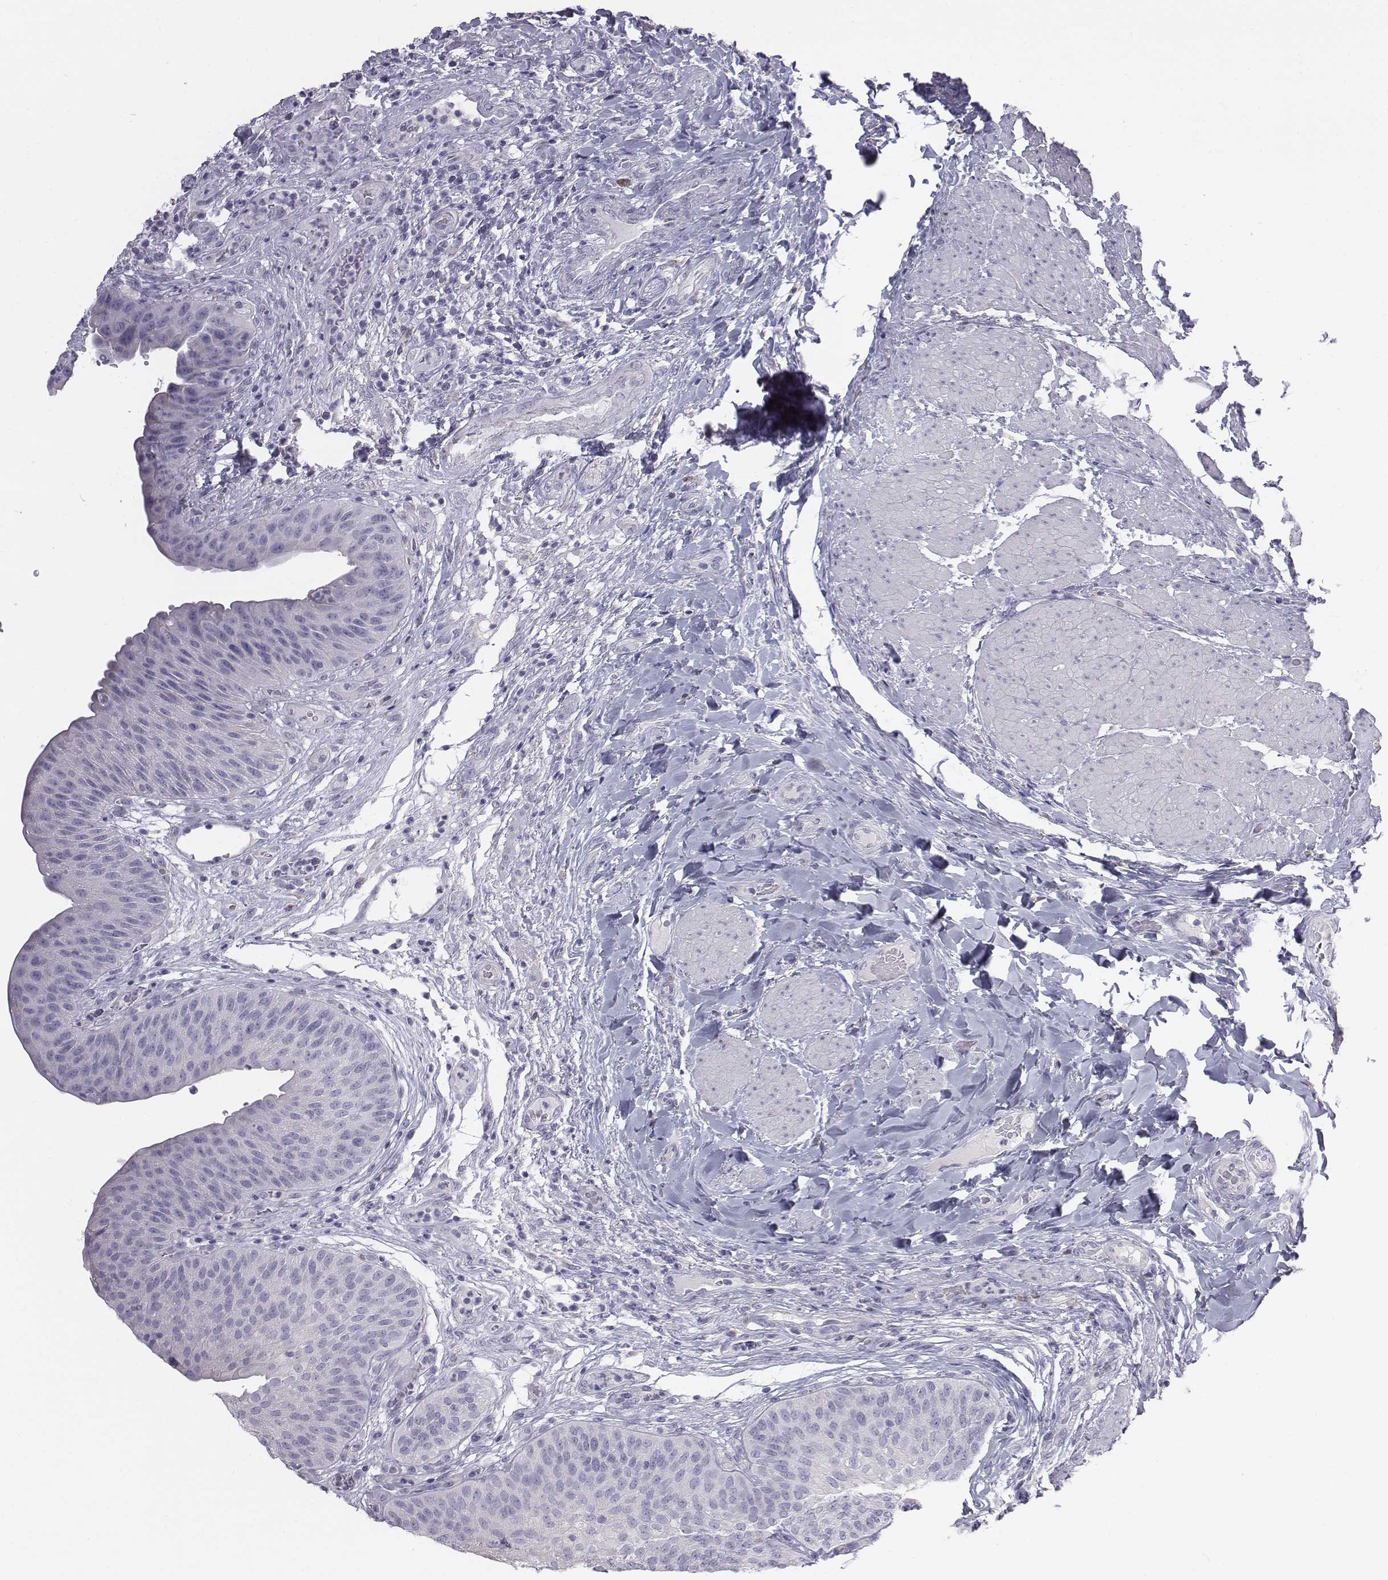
{"staining": {"intensity": "negative", "quantity": "none", "location": "none"}, "tissue": "urinary bladder", "cell_type": "Urothelial cells", "image_type": "normal", "snomed": [{"axis": "morphology", "description": "Normal tissue, NOS"}, {"axis": "topography", "description": "Urinary bladder"}], "caption": "Immunohistochemical staining of normal human urinary bladder demonstrates no significant positivity in urothelial cells.", "gene": "C6orf58", "patient": {"sex": "male", "age": 66}}